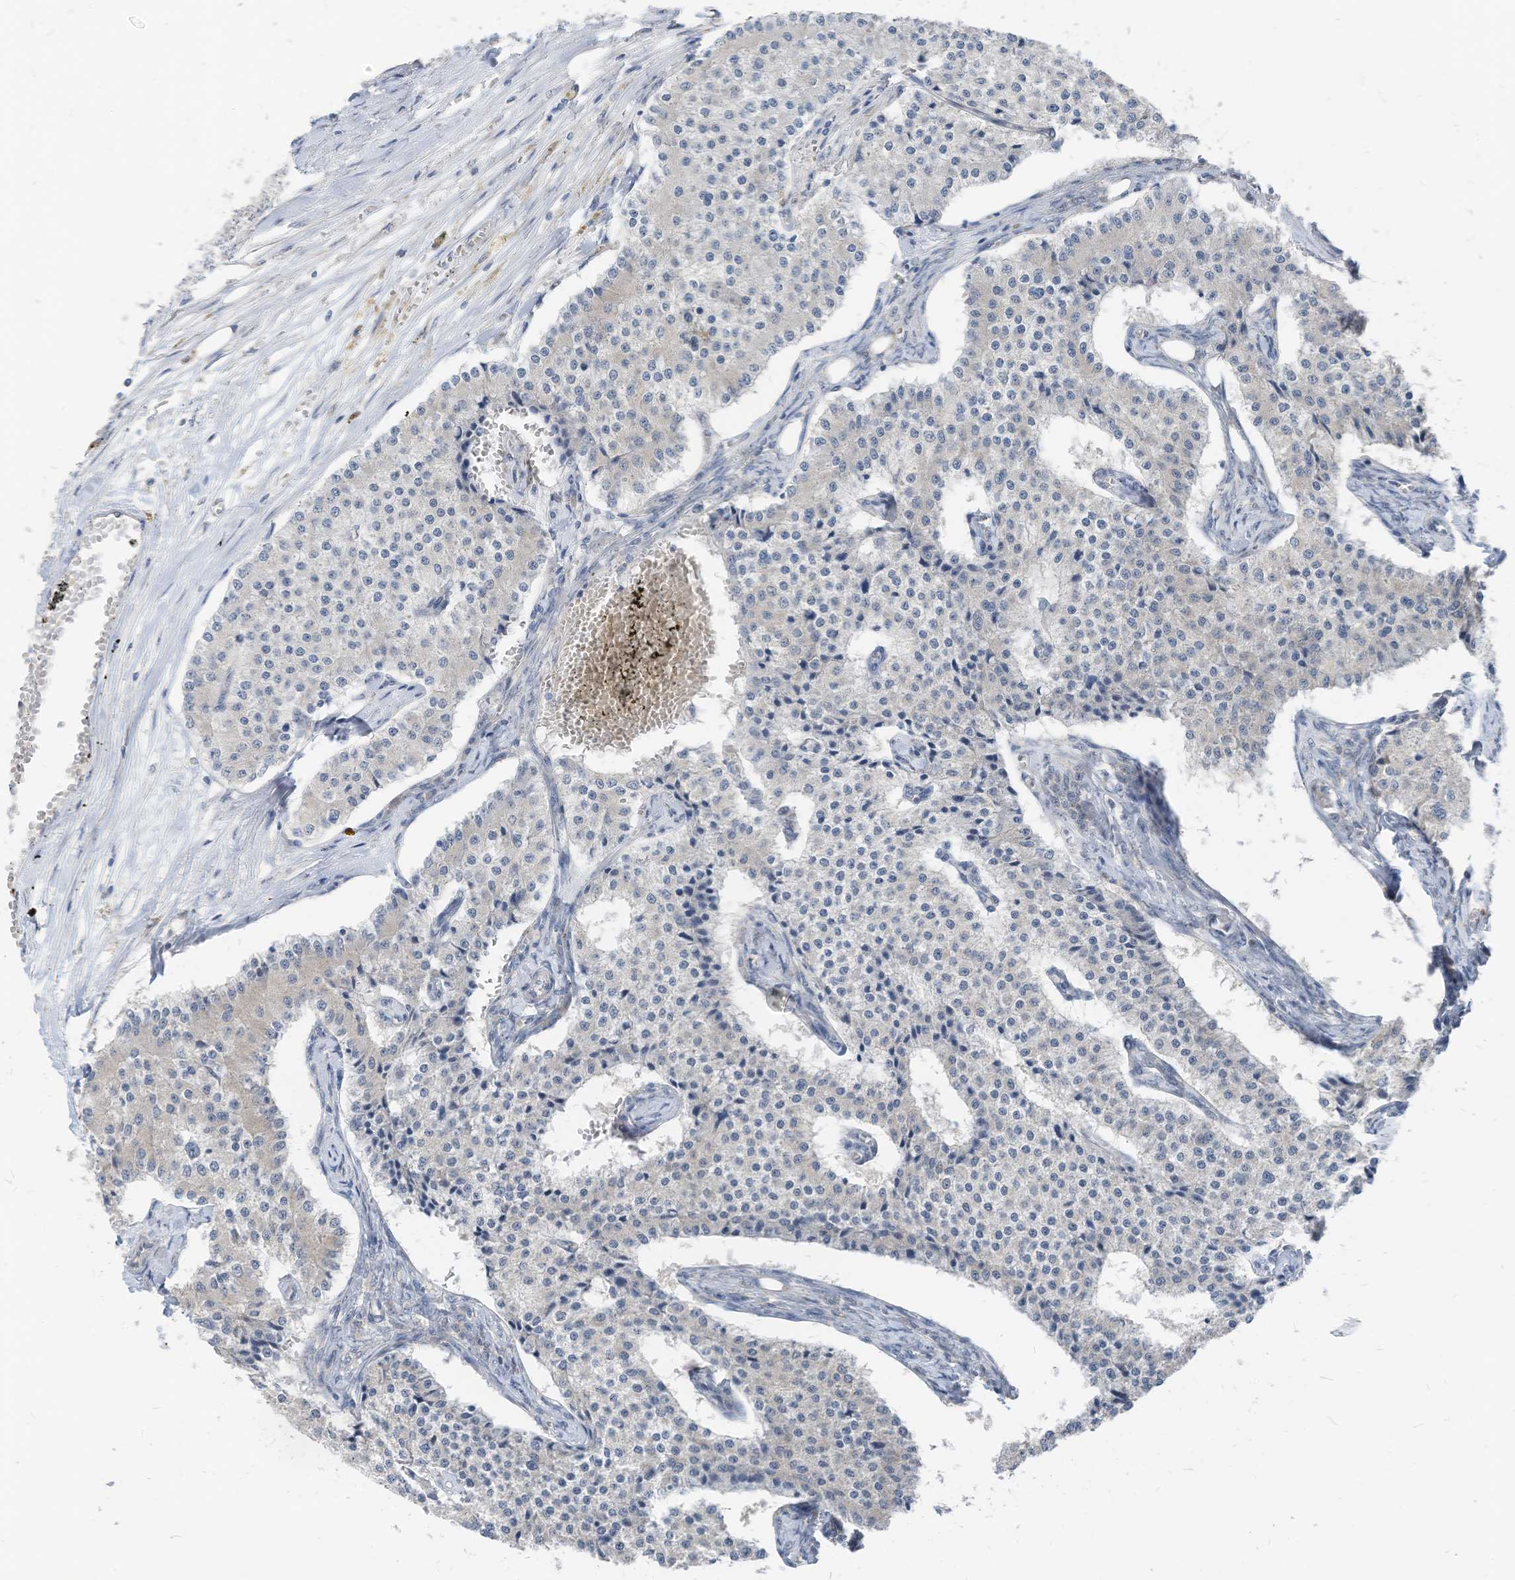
{"staining": {"intensity": "negative", "quantity": "none", "location": "none"}, "tissue": "carcinoid", "cell_type": "Tumor cells", "image_type": "cancer", "snomed": [{"axis": "morphology", "description": "Carcinoid, malignant, NOS"}, {"axis": "topography", "description": "Colon"}], "caption": "This is a photomicrograph of immunohistochemistry (IHC) staining of carcinoid (malignant), which shows no expression in tumor cells.", "gene": "LDAH", "patient": {"sex": "female", "age": 52}}